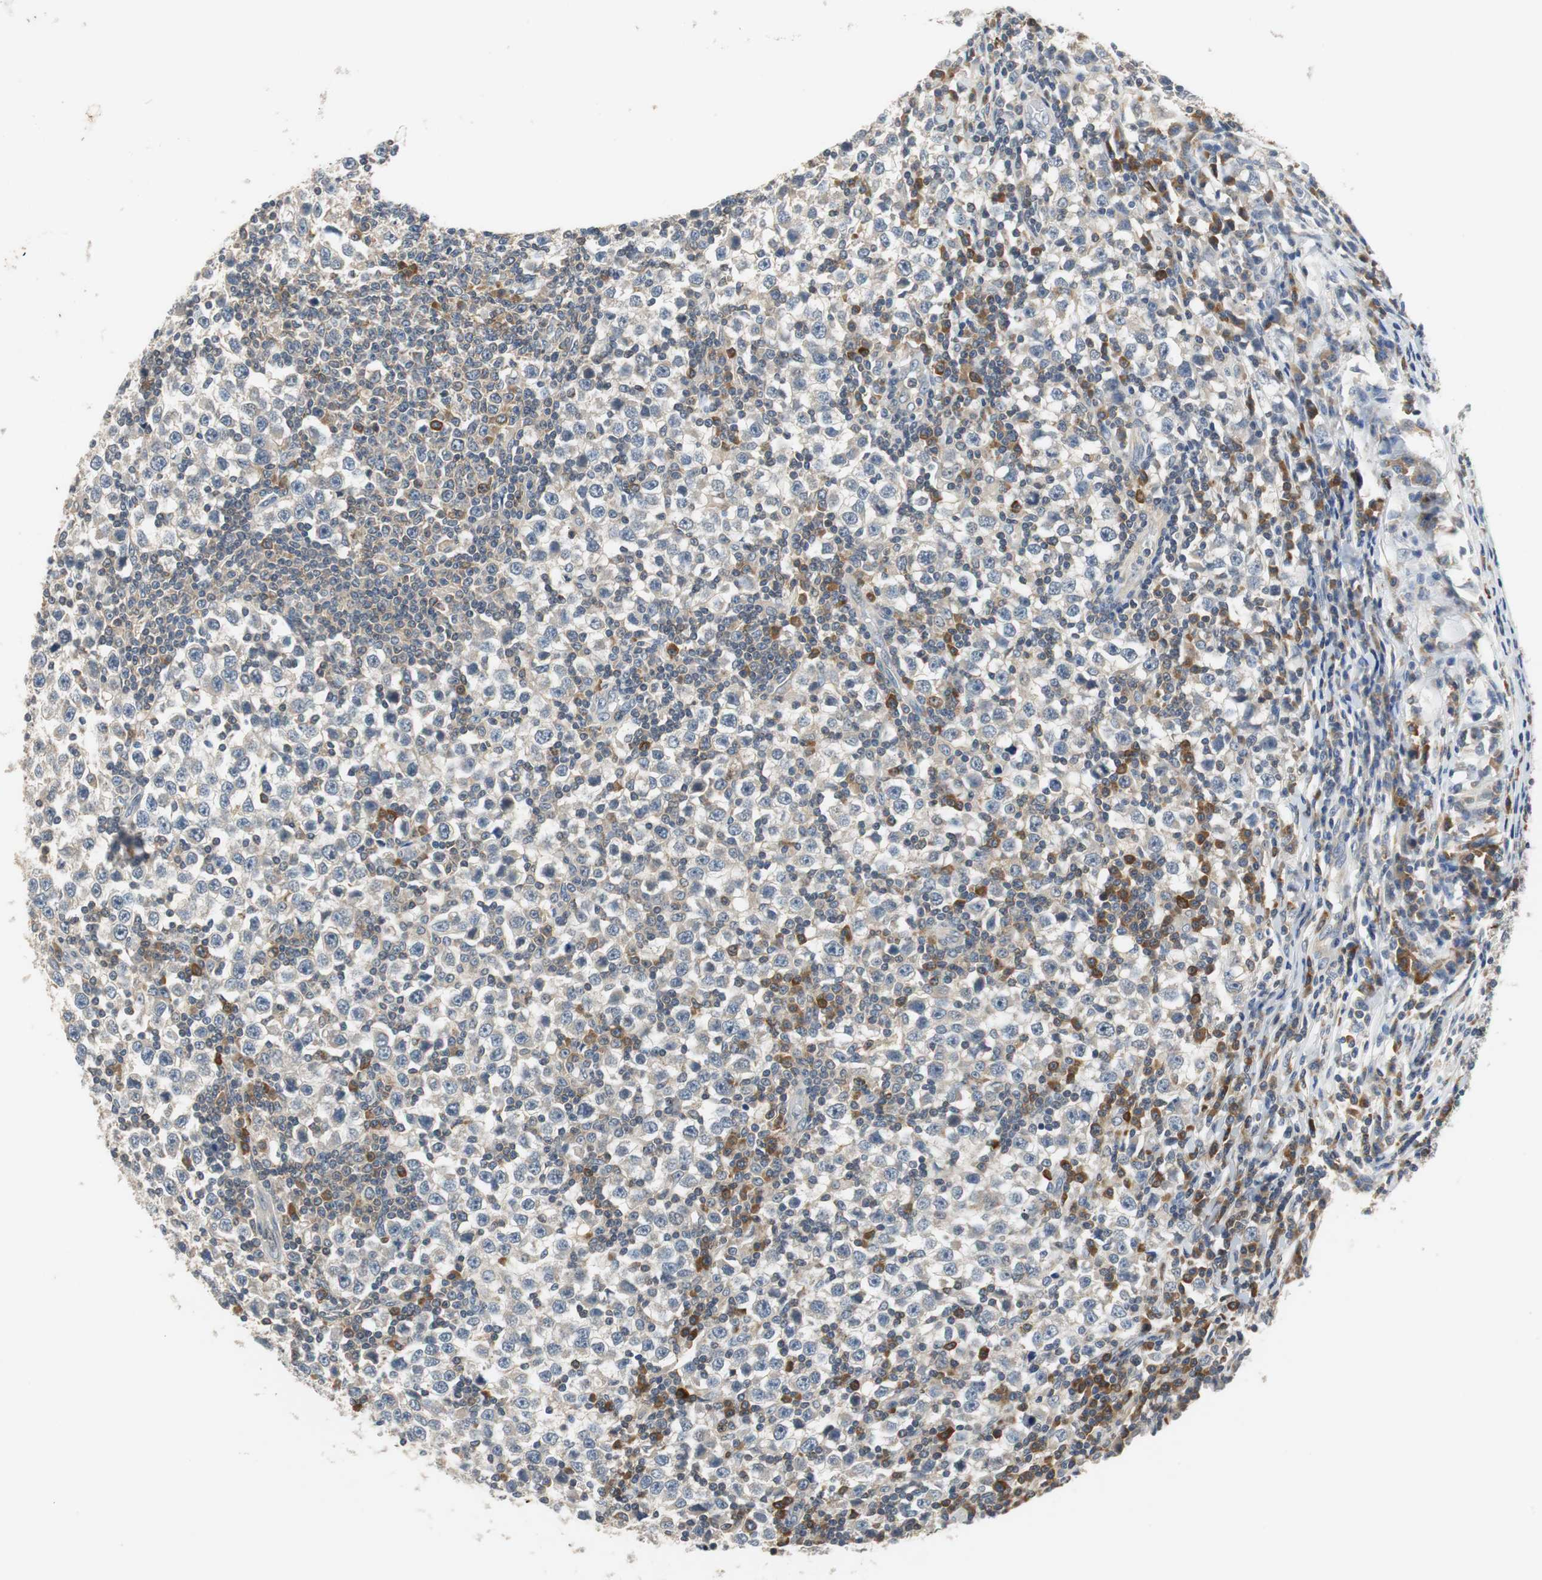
{"staining": {"intensity": "negative", "quantity": "none", "location": "none"}, "tissue": "testis cancer", "cell_type": "Tumor cells", "image_type": "cancer", "snomed": [{"axis": "morphology", "description": "Seminoma, NOS"}, {"axis": "topography", "description": "Testis"}], "caption": "The histopathology image reveals no staining of tumor cells in testis seminoma.", "gene": "GLCCI1", "patient": {"sex": "male", "age": 65}}